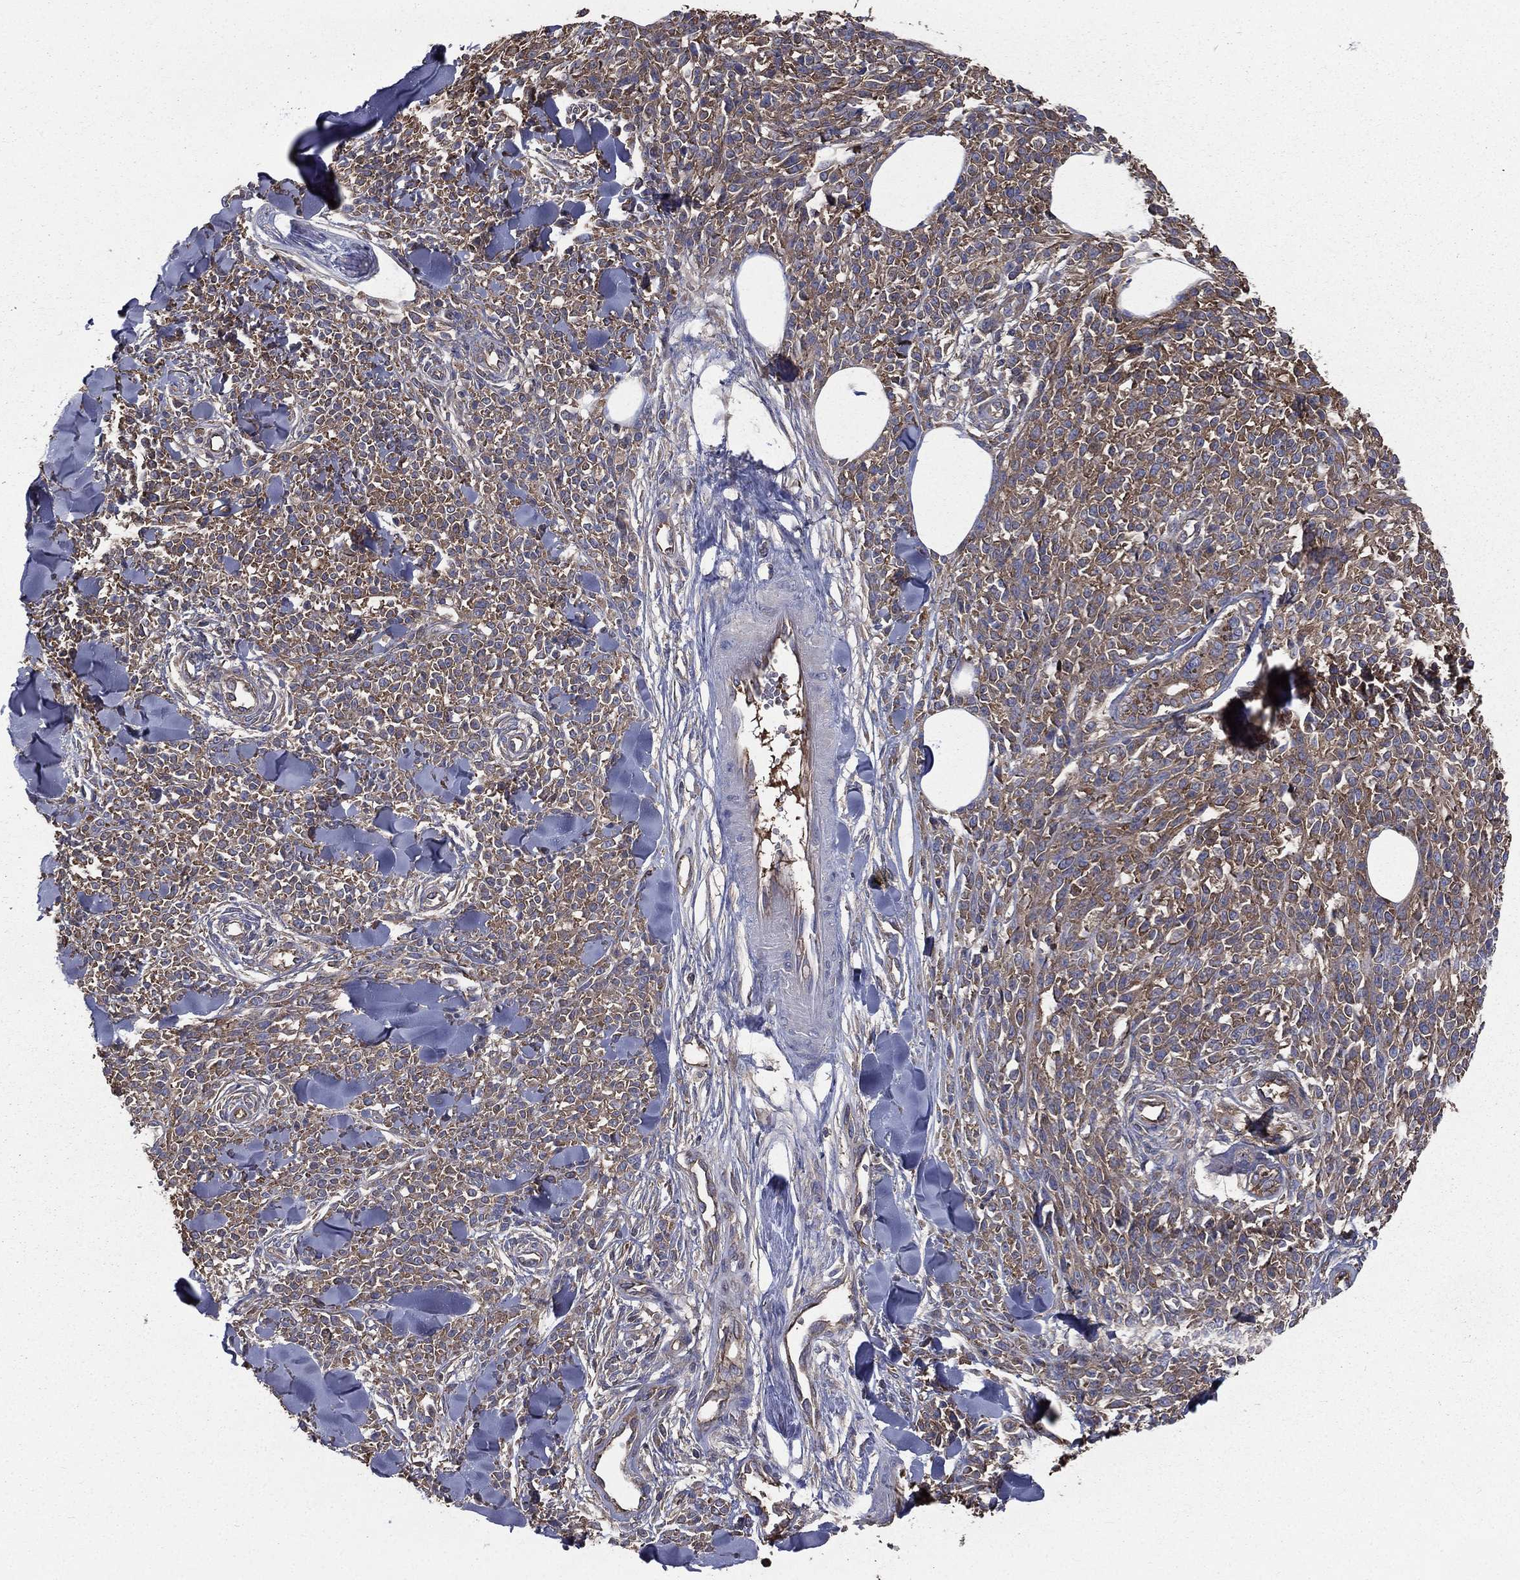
{"staining": {"intensity": "moderate", "quantity": ">75%", "location": "cytoplasmic/membranous"}, "tissue": "melanoma", "cell_type": "Tumor cells", "image_type": "cancer", "snomed": [{"axis": "morphology", "description": "Malignant melanoma, NOS"}, {"axis": "topography", "description": "Skin"}, {"axis": "topography", "description": "Skin of trunk"}], "caption": "Melanoma was stained to show a protein in brown. There is medium levels of moderate cytoplasmic/membranous positivity in about >75% of tumor cells. (IHC, brightfield microscopy, high magnification).", "gene": "SARS1", "patient": {"sex": "male", "age": 74}}